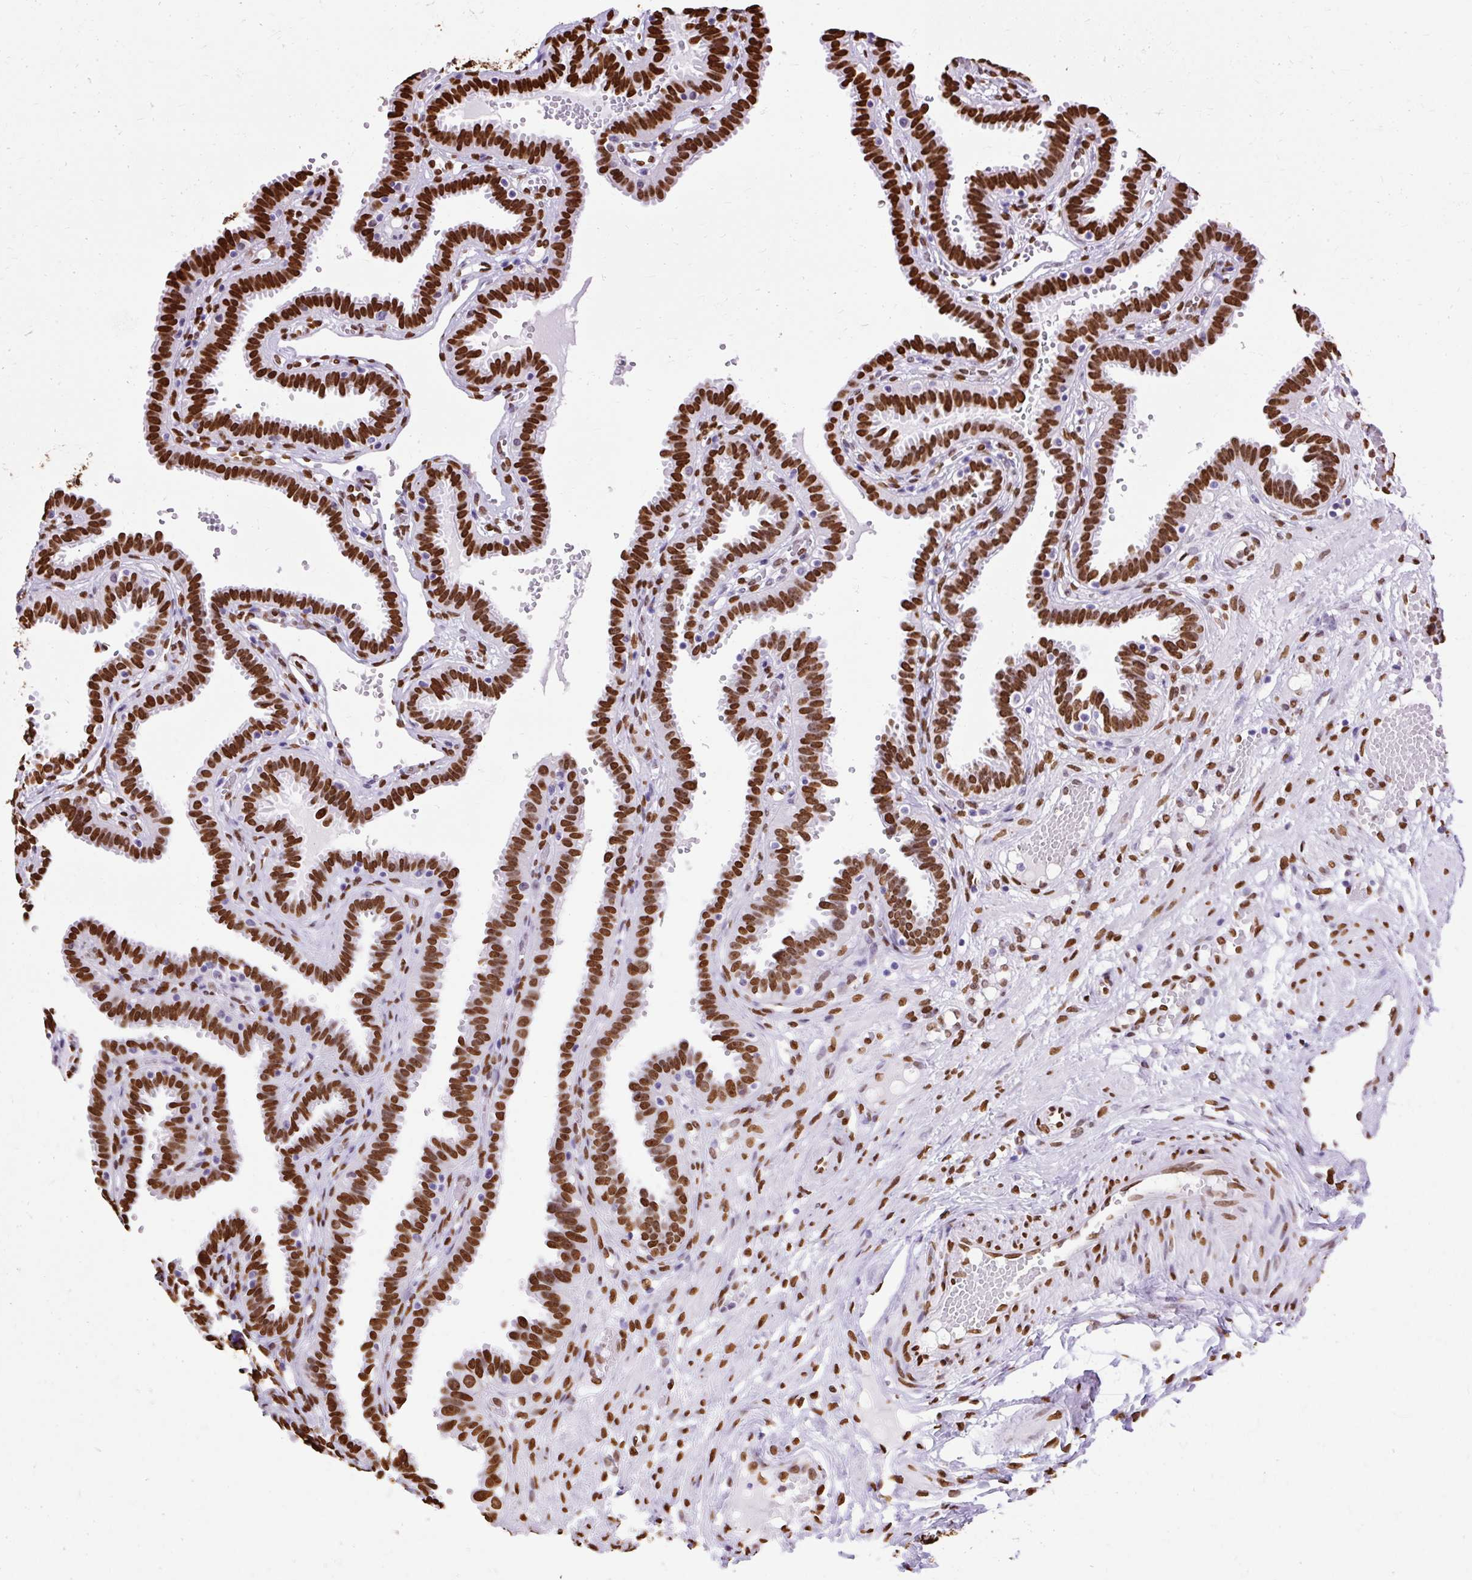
{"staining": {"intensity": "strong", "quantity": ">75%", "location": "nuclear"}, "tissue": "fallopian tube", "cell_type": "Glandular cells", "image_type": "normal", "snomed": [{"axis": "morphology", "description": "Normal tissue, NOS"}, {"axis": "topography", "description": "Fallopian tube"}], "caption": "Immunohistochemistry micrograph of unremarkable human fallopian tube stained for a protein (brown), which demonstrates high levels of strong nuclear expression in approximately >75% of glandular cells.", "gene": "TMEM184C", "patient": {"sex": "female", "age": 37}}